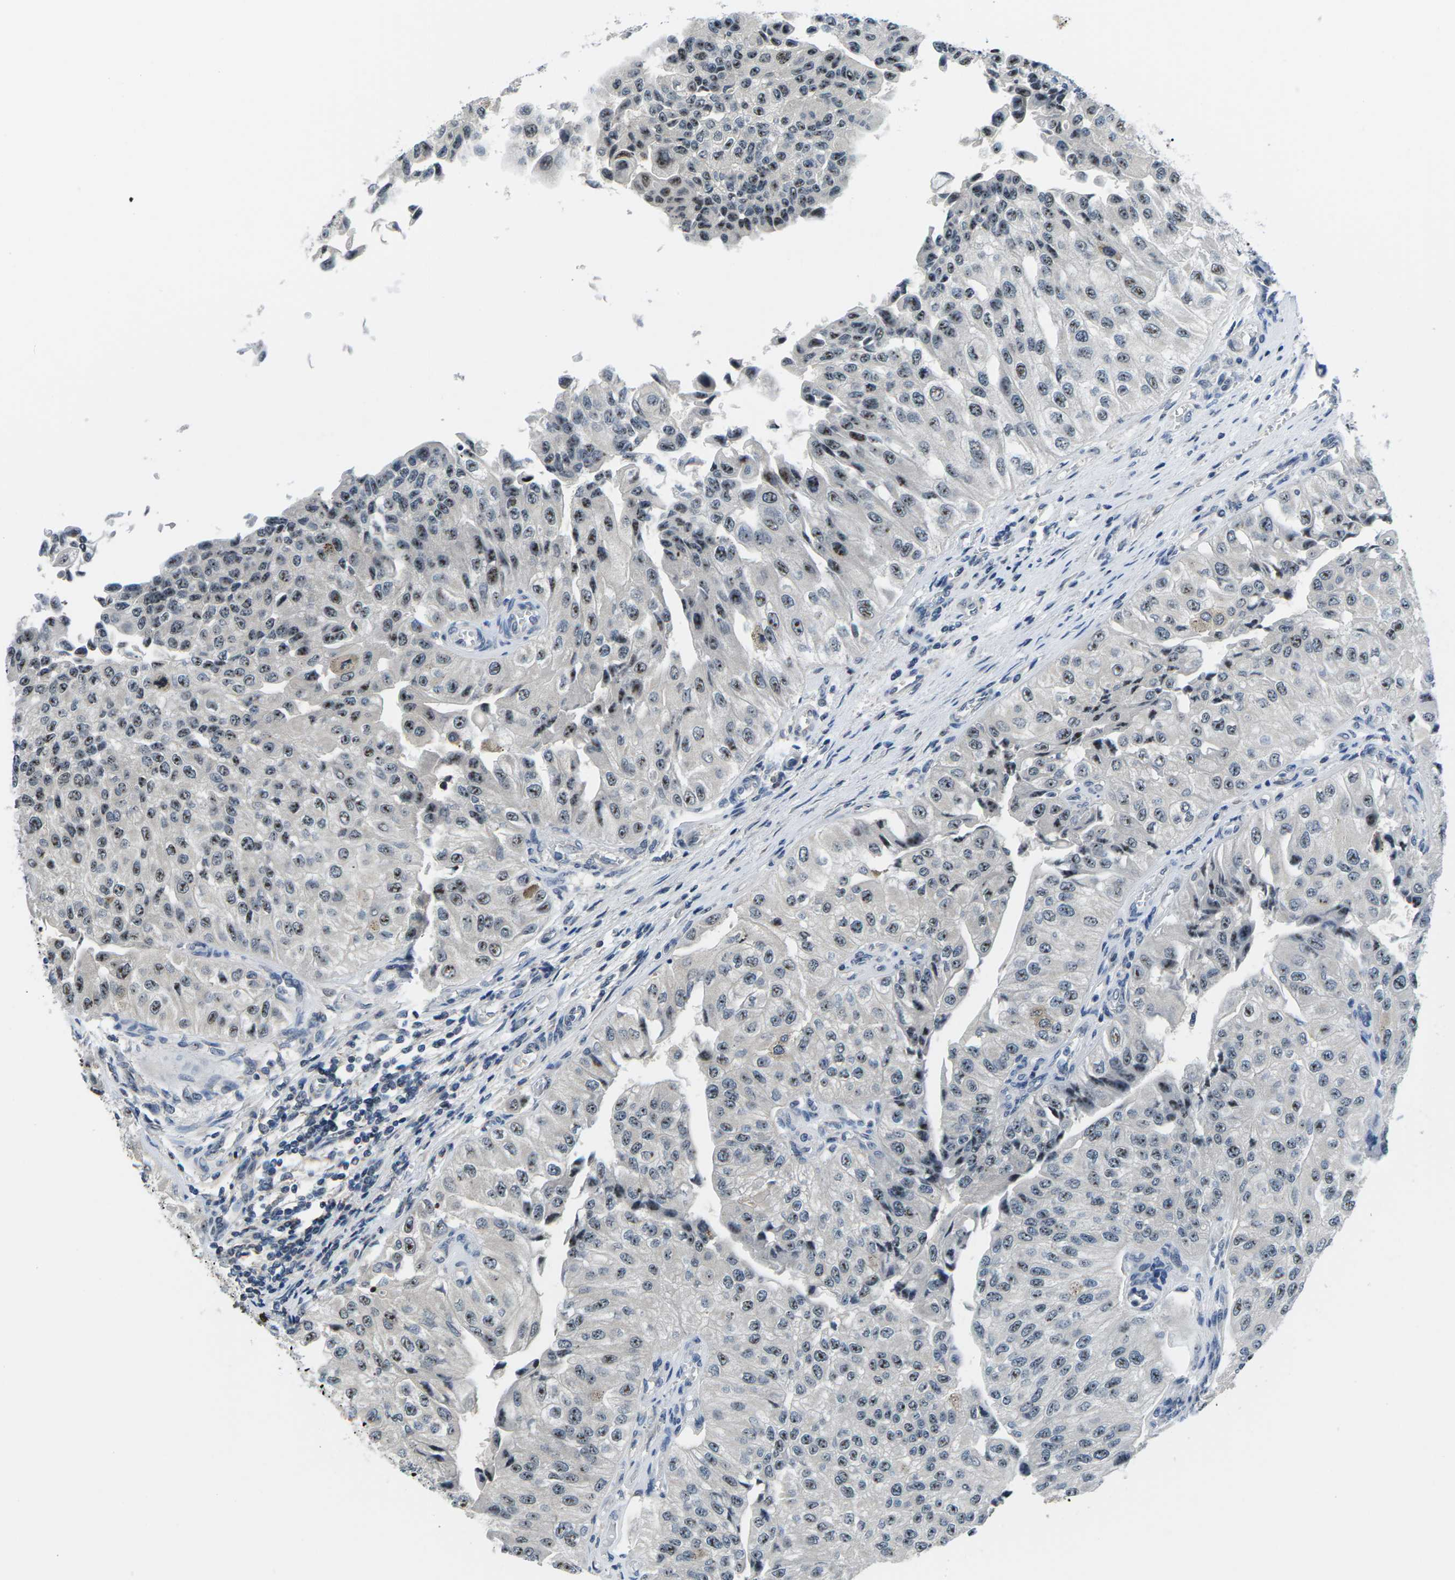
{"staining": {"intensity": "moderate", "quantity": "25%-75%", "location": "nuclear"}, "tissue": "urothelial cancer", "cell_type": "Tumor cells", "image_type": "cancer", "snomed": [{"axis": "morphology", "description": "Urothelial carcinoma, High grade"}, {"axis": "topography", "description": "Kidney"}, {"axis": "topography", "description": "Urinary bladder"}], "caption": "High-grade urothelial carcinoma stained for a protein exhibits moderate nuclear positivity in tumor cells. (brown staining indicates protein expression, while blue staining denotes nuclei).", "gene": "NSRP1", "patient": {"sex": "male", "age": 77}}